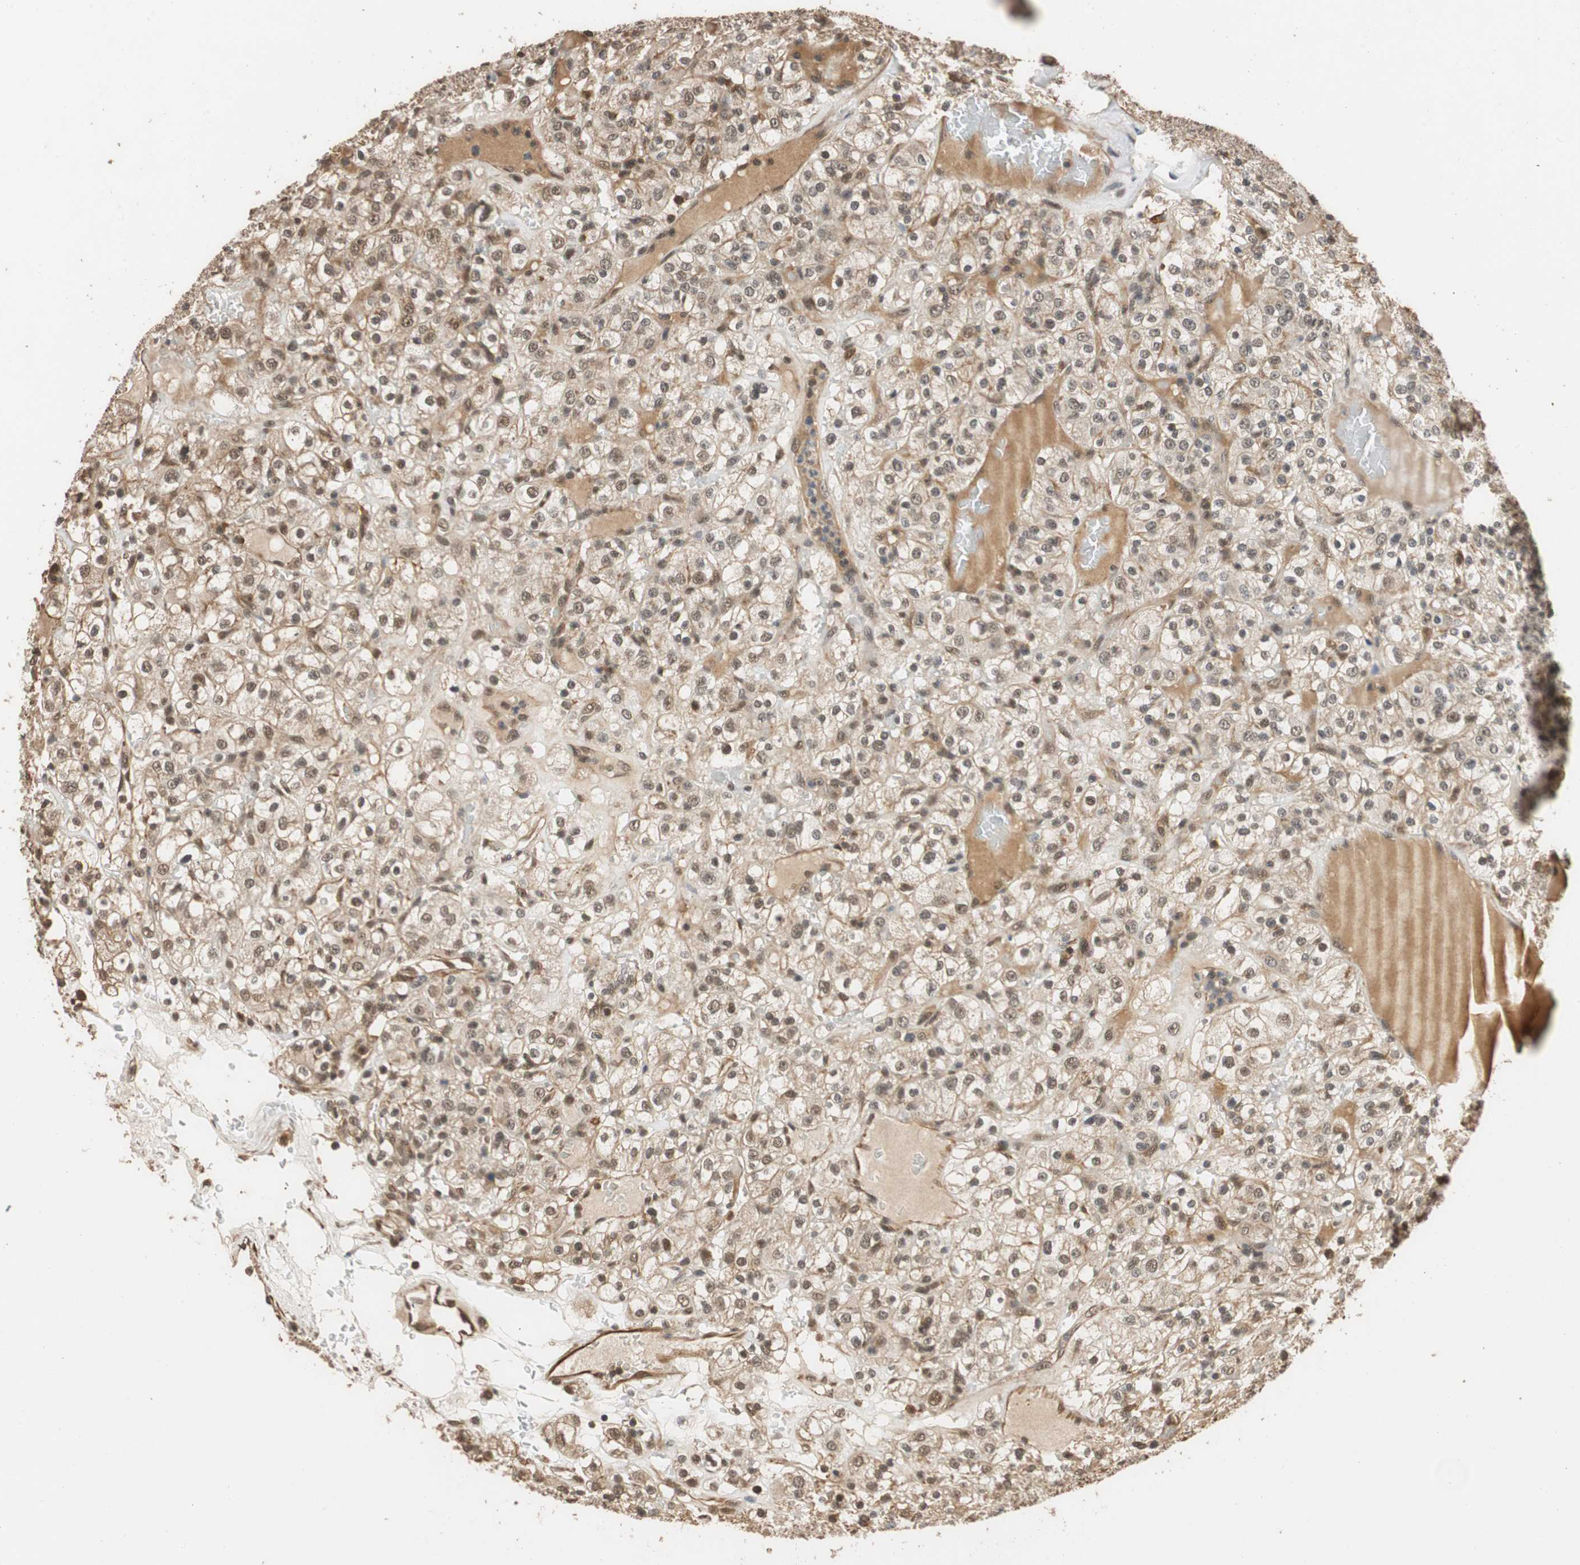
{"staining": {"intensity": "moderate", "quantity": ">75%", "location": "cytoplasmic/membranous,nuclear"}, "tissue": "renal cancer", "cell_type": "Tumor cells", "image_type": "cancer", "snomed": [{"axis": "morphology", "description": "Normal tissue, NOS"}, {"axis": "morphology", "description": "Adenocarcinoma, NOS"}, {"axis": "topography", "description": "Kidney"}], "caption": "Immunohistochemistry (IHC) (DAB (3,3'-diaminobenzidine)) staining of adenocarcinoma (renal) exhibits moderate cytoplasmic/membranous and nuclear protein expression in approximately >75% of tumor cells.", "gene": "CDC5L", "patient": {"sex": "female", "age": 72}}